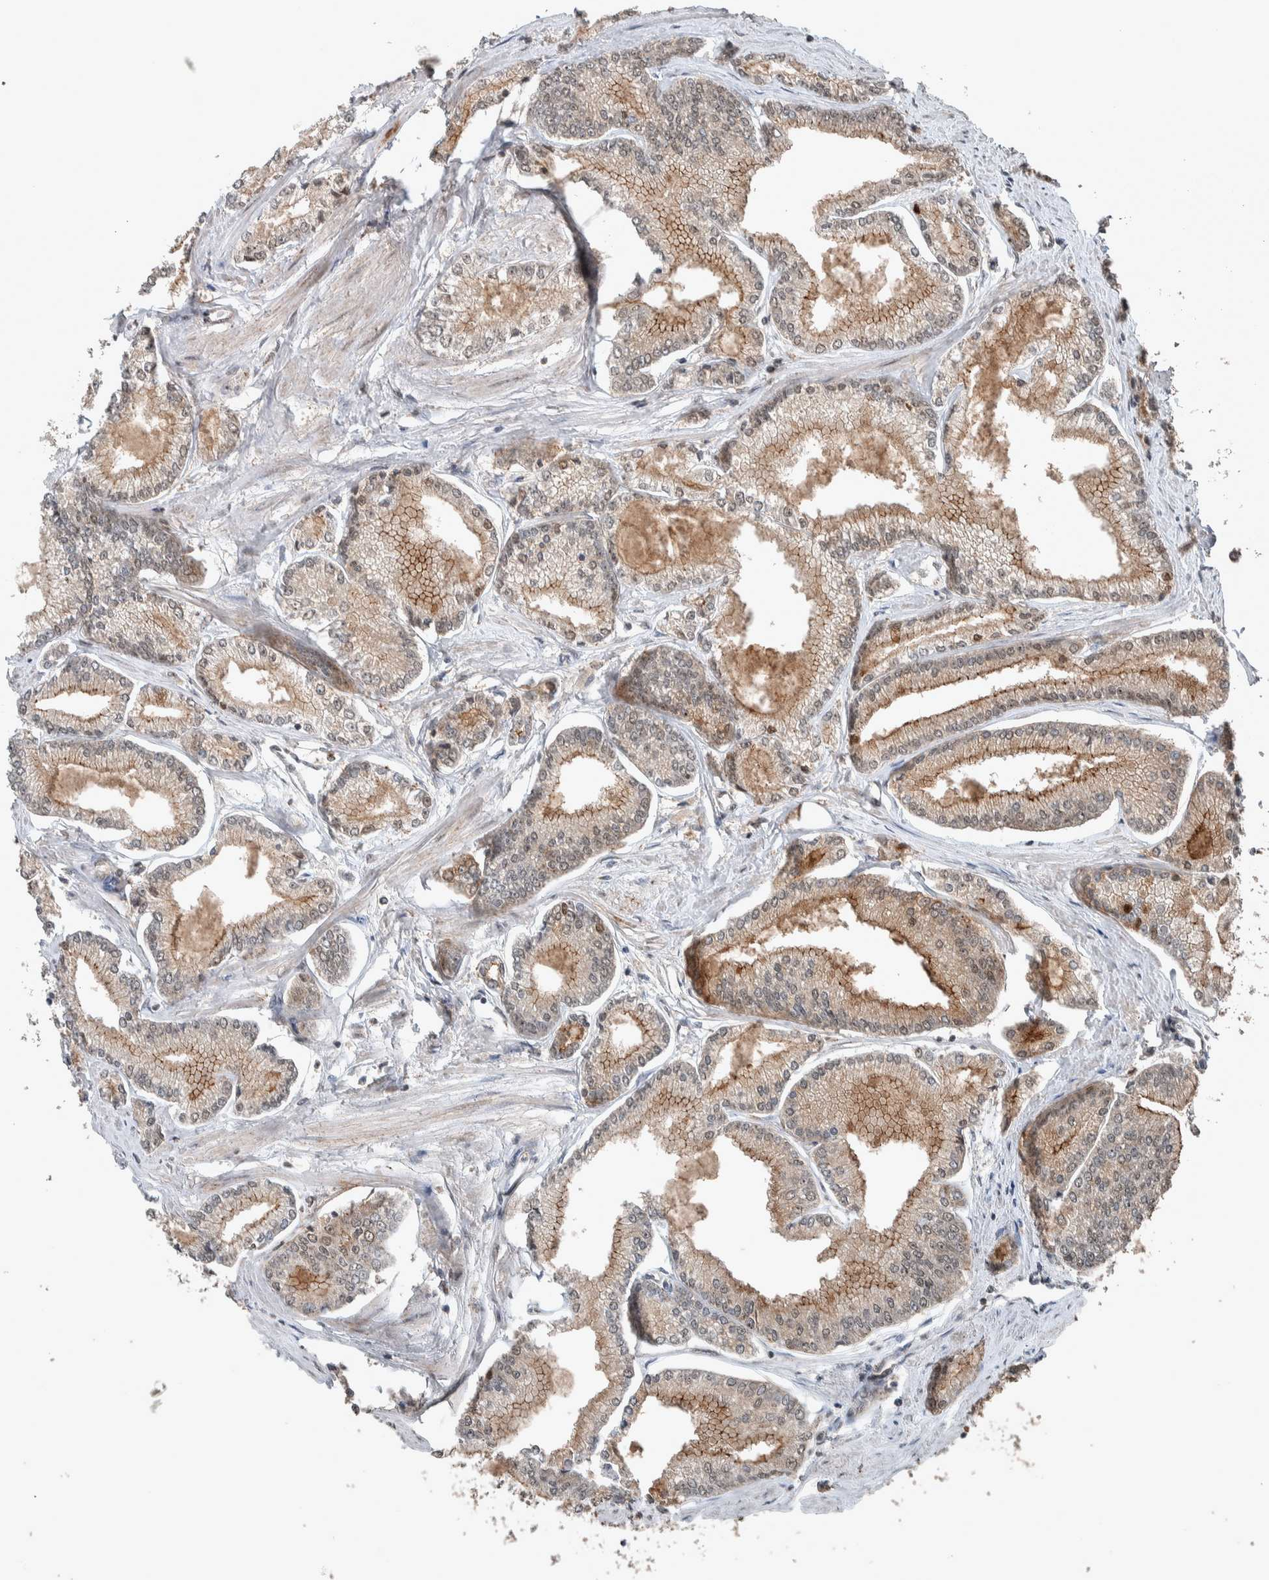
{"staining": {"intensity": "moderate", "quantity": ">75%", "location": "cytoplasmic/membranous"}, "tissue": "prostate cancer", "cell_type": "Tumor cells", "image_type": "cancer", "snomed": [{"axis": "morphology", "description": "Adenocarcinoma, Low grade"}, {"axis": "topography", "description": "Prostate"}], "caption": "The image reveals a brown stain indicating the presence of a protein in the cytoplasmic/membranous of tumor cells in prostate cancer (low-grade adenocarcinoma). (brown staining indicates protein expression, while blue staining denotes nuclei).", "gene": "MYO1E", "patient": {"sex": "male", "age": 52}}